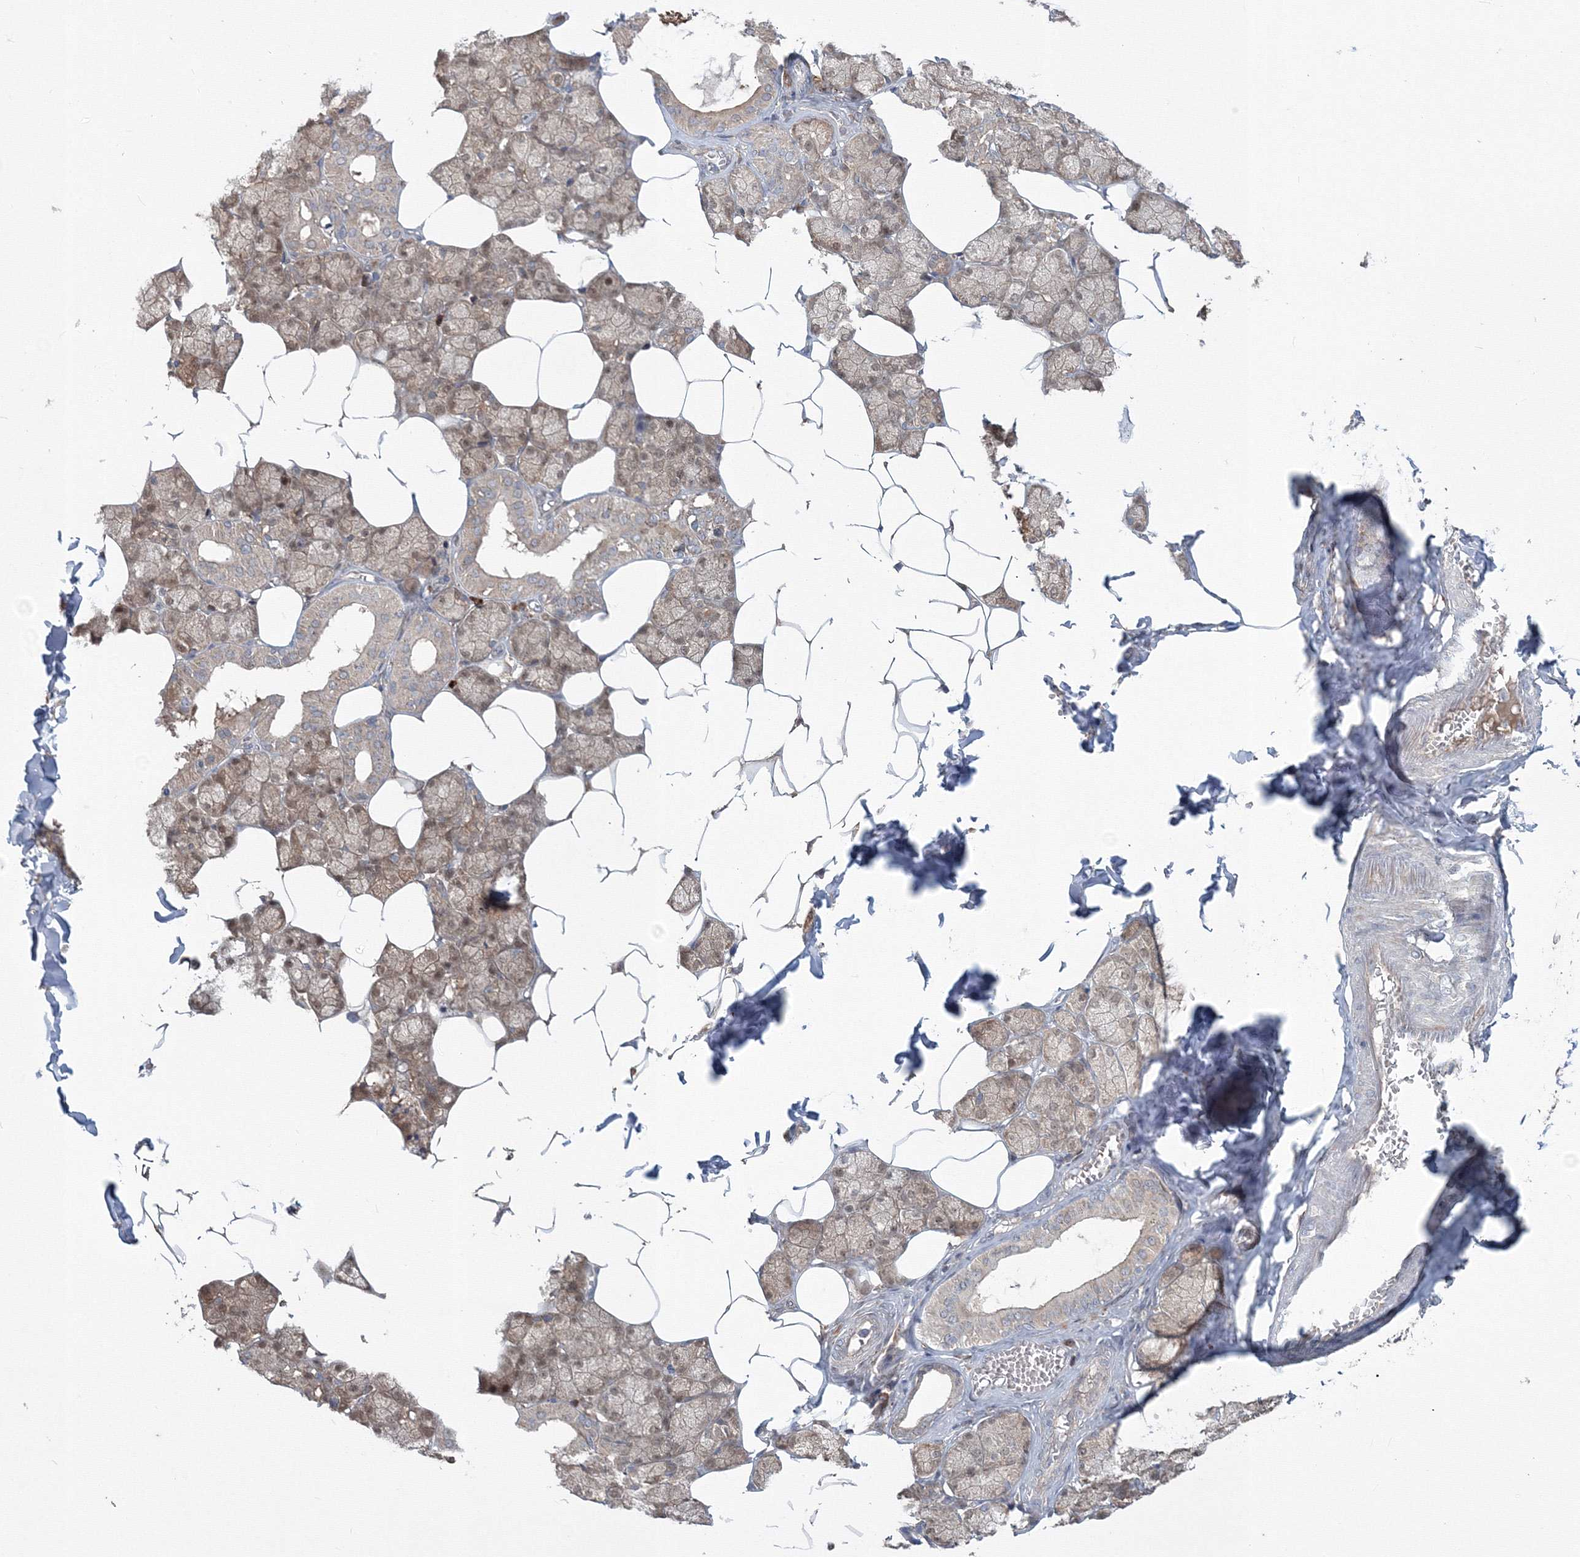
{"staining": {"intensity": "moderate", "quantity": ">75%", "location": "cytoplasmic/membranous,nuclear"}, "tissue": "salivary gland", "cell_type": "Glandular cells", "image_type": "normal", "snomed": [{"axis": "morphology", "description": "Normal tissue, NOS"}, {"axis": "topography", "description": "Salivary gland"}], "caption": "Immunohistochemistry (IHC) of unremarkable human salivary gland shows medium levels of moderate cytoplasmic/membranous,nuclear expression in approximately >75% of glandular cells.", "gene": "MKRN2", "patient": {"sex": "male", "age": 62}}